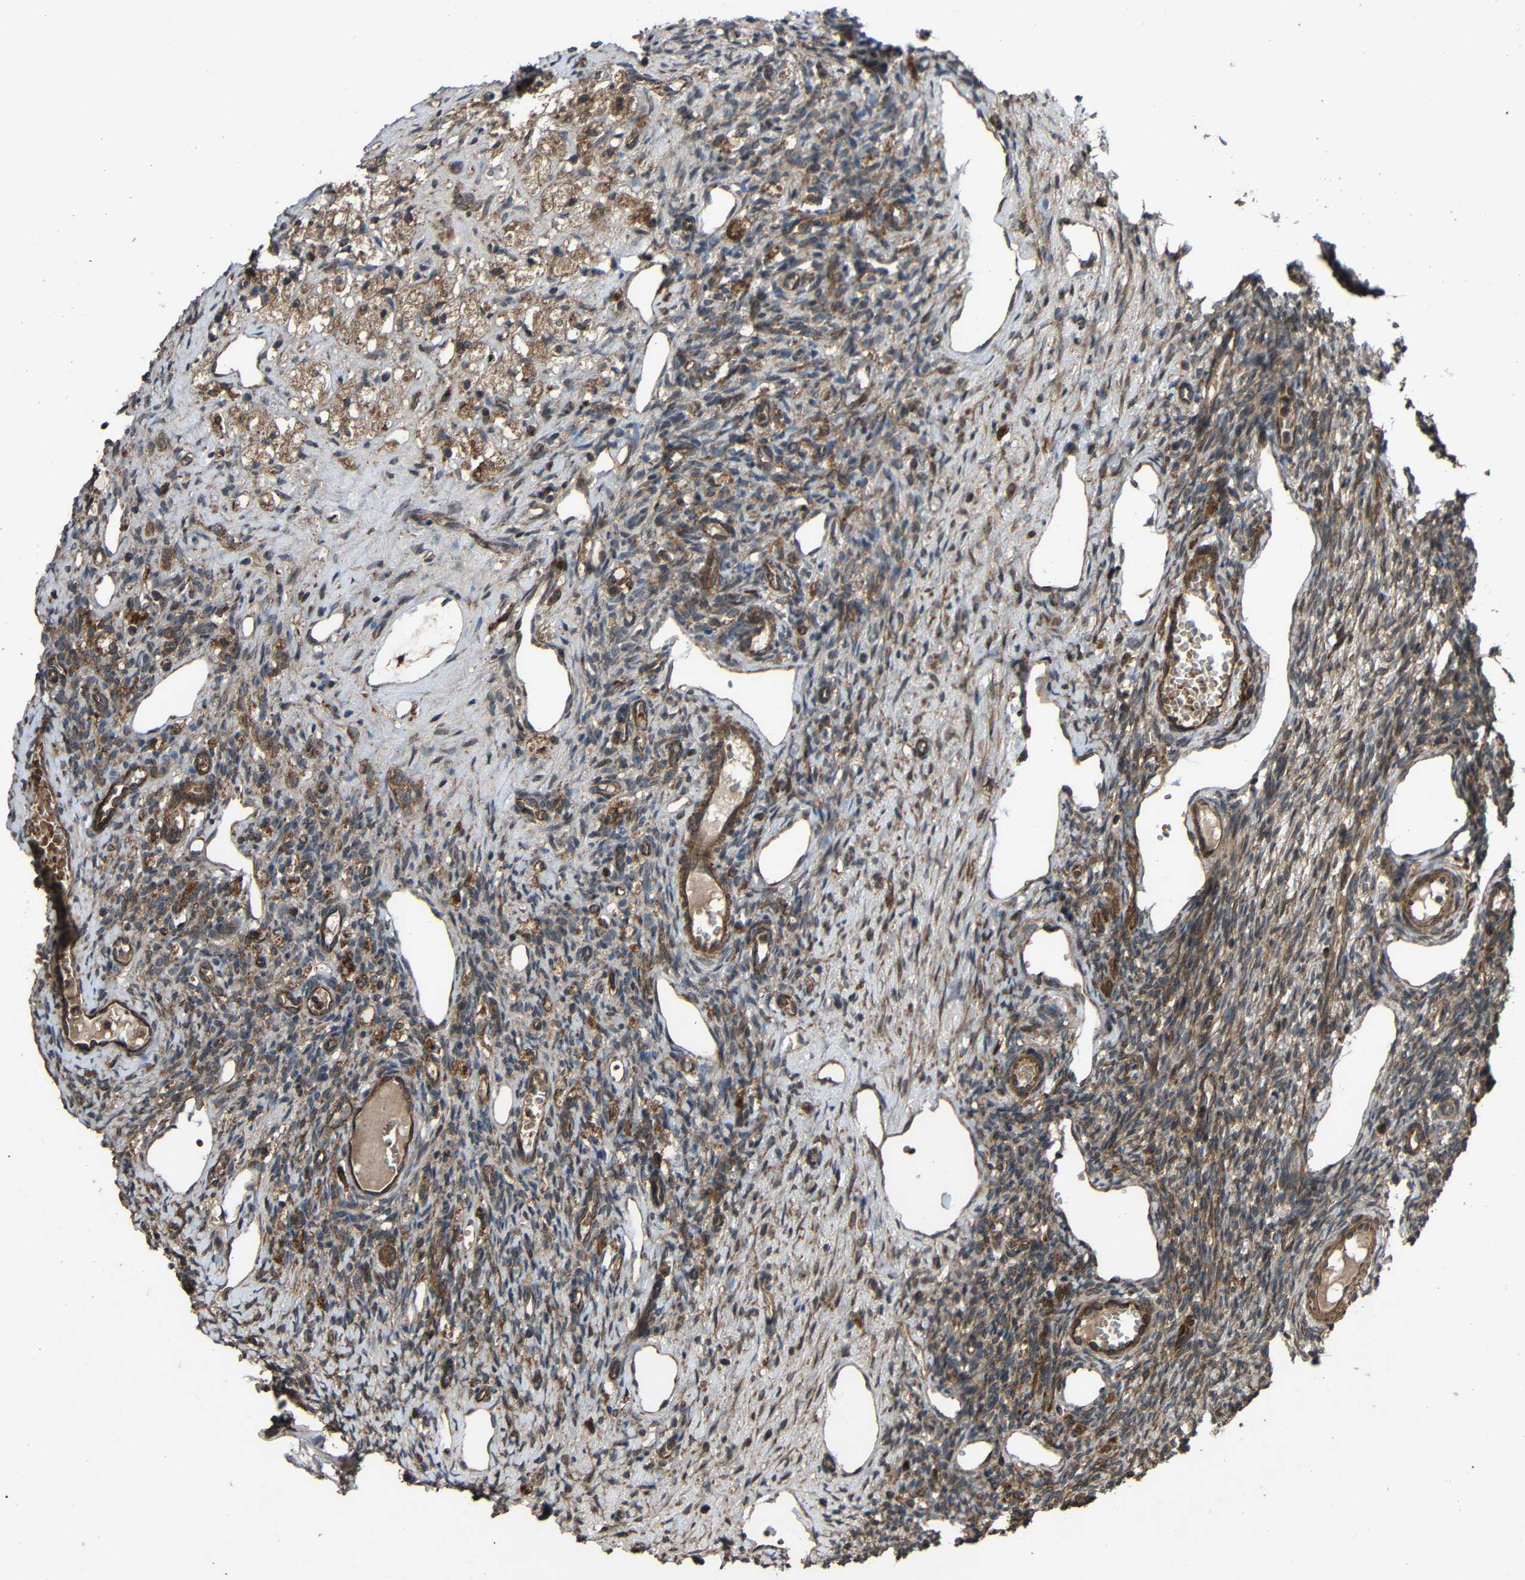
{"staining": {"intensity": "strong", "quantity": ">75%", "location": "cytoplasmic/membranous"}, "tissue": "ovary", "cell_type": "Ovarian stroma cells", "image_type": "normal", "snomed": [{"axis": "morphology", "description": "Normal tissue, NOS"}, {"axis": "topography", "description": "Ovary"}], "caption": "Ovary stained with immunohistochemistry (IHC) displays strong cytoplasmic/membranous expression in about >75% of ovarian stroma cells. The protein of interest is stained brown, and the nuclei are stained in blue (DAB (3,3'-diaminobenzidine) IHC with brightfield microscopy, high magnification).", "gene": "C1GALT1", "patient": {"sex": "female", "age": 33}}